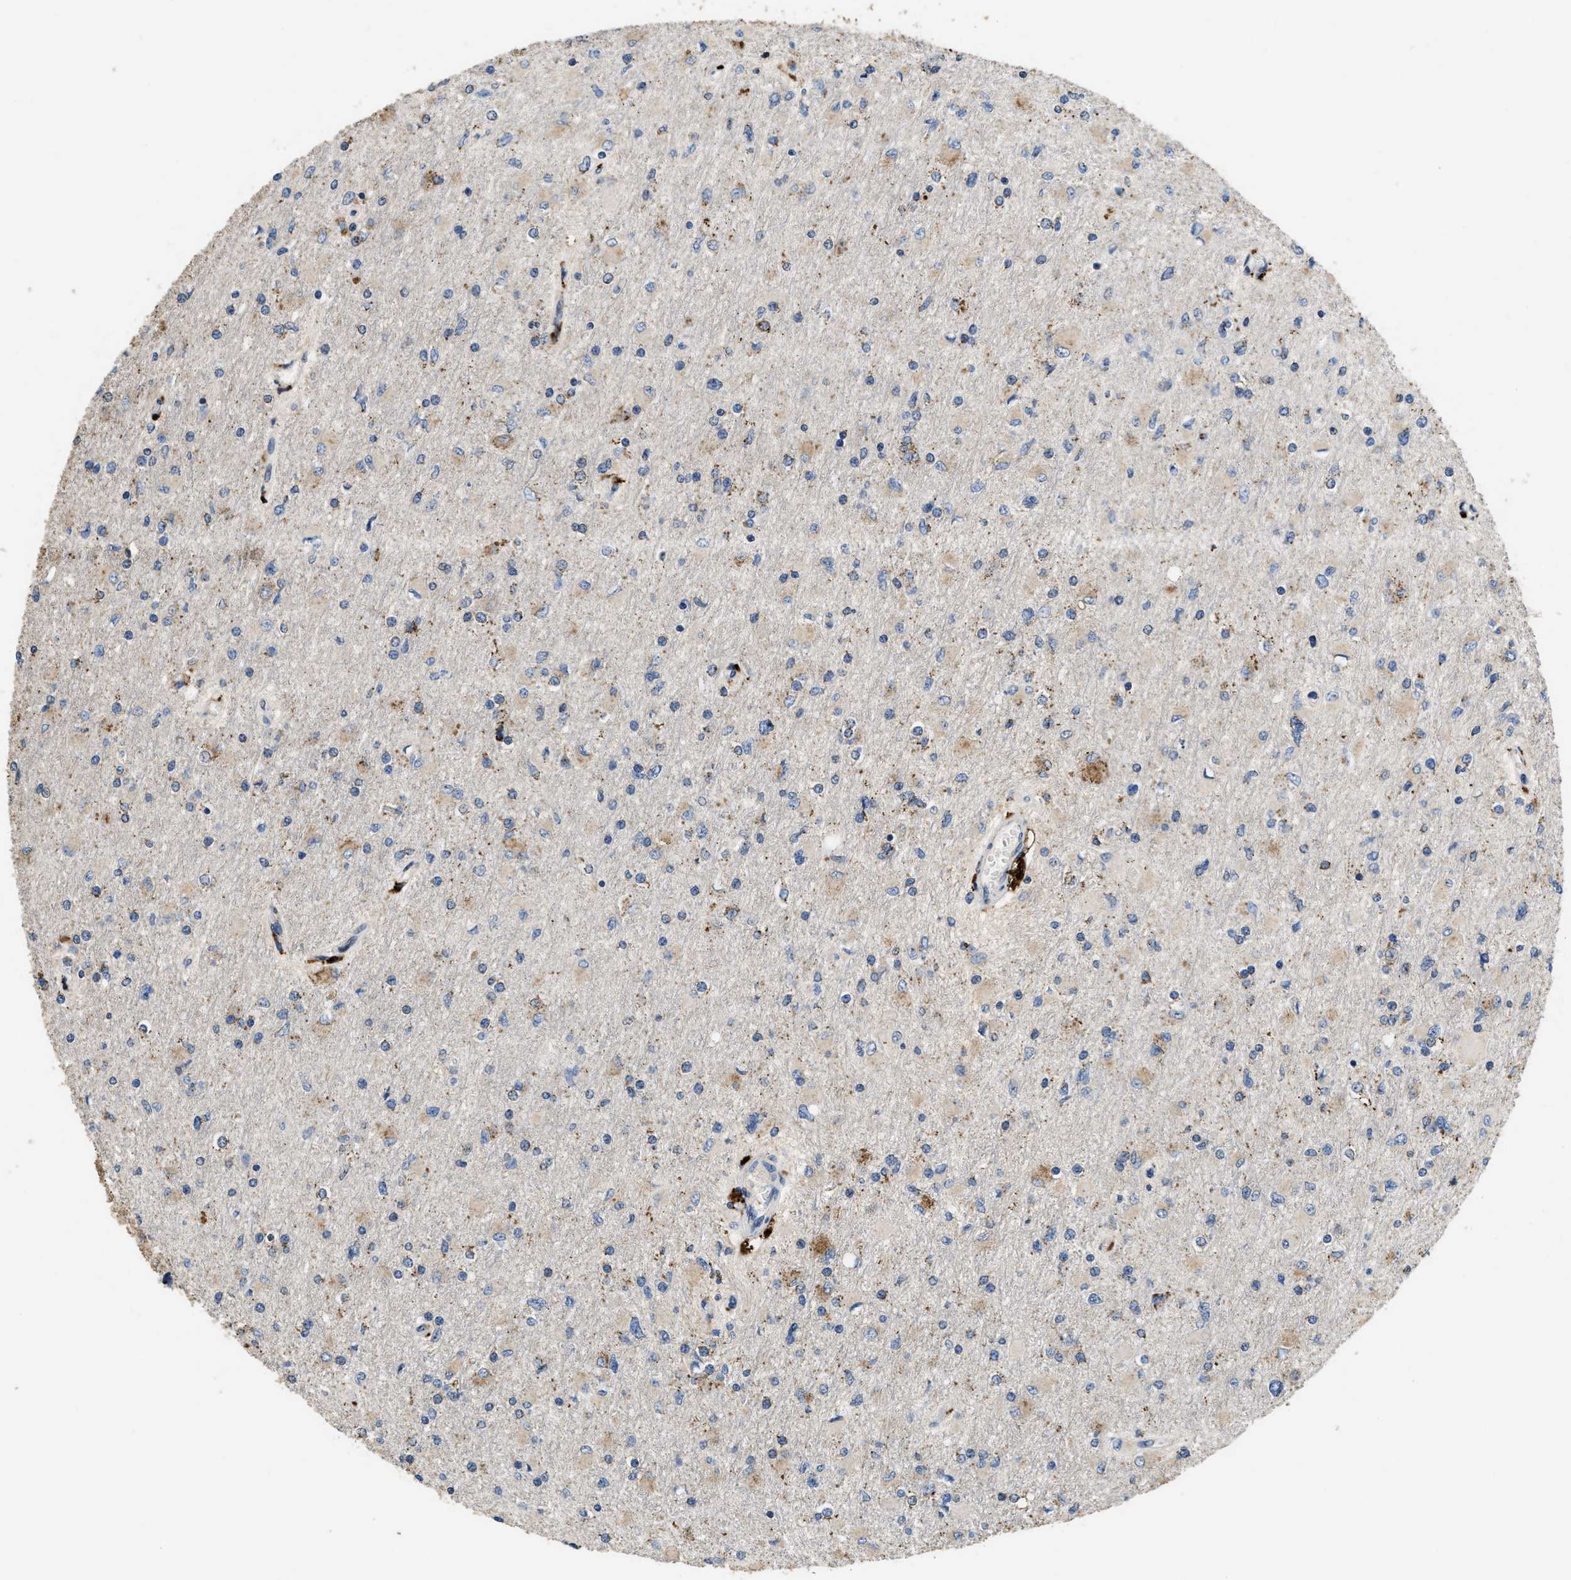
{"staining": {"intensity": "weak", "quantity": "<25%", "location": "cytoplasmic/membranous"}, "tissue": "glioma", "cell_type": "Tumor cells", "image_type": "cancer", "snomed": [{"axis": "morphology", "description": "Glioma, malignant, High grade"}, {"axis": "topography", "description": "Cerebral cortex"}], "caption": "A histopathology image of glioma stained for a protein demonstrates no brown staining in tumor cells.", "gene": "BMPR2", "patient": {"sex": "female", "age": 36}}